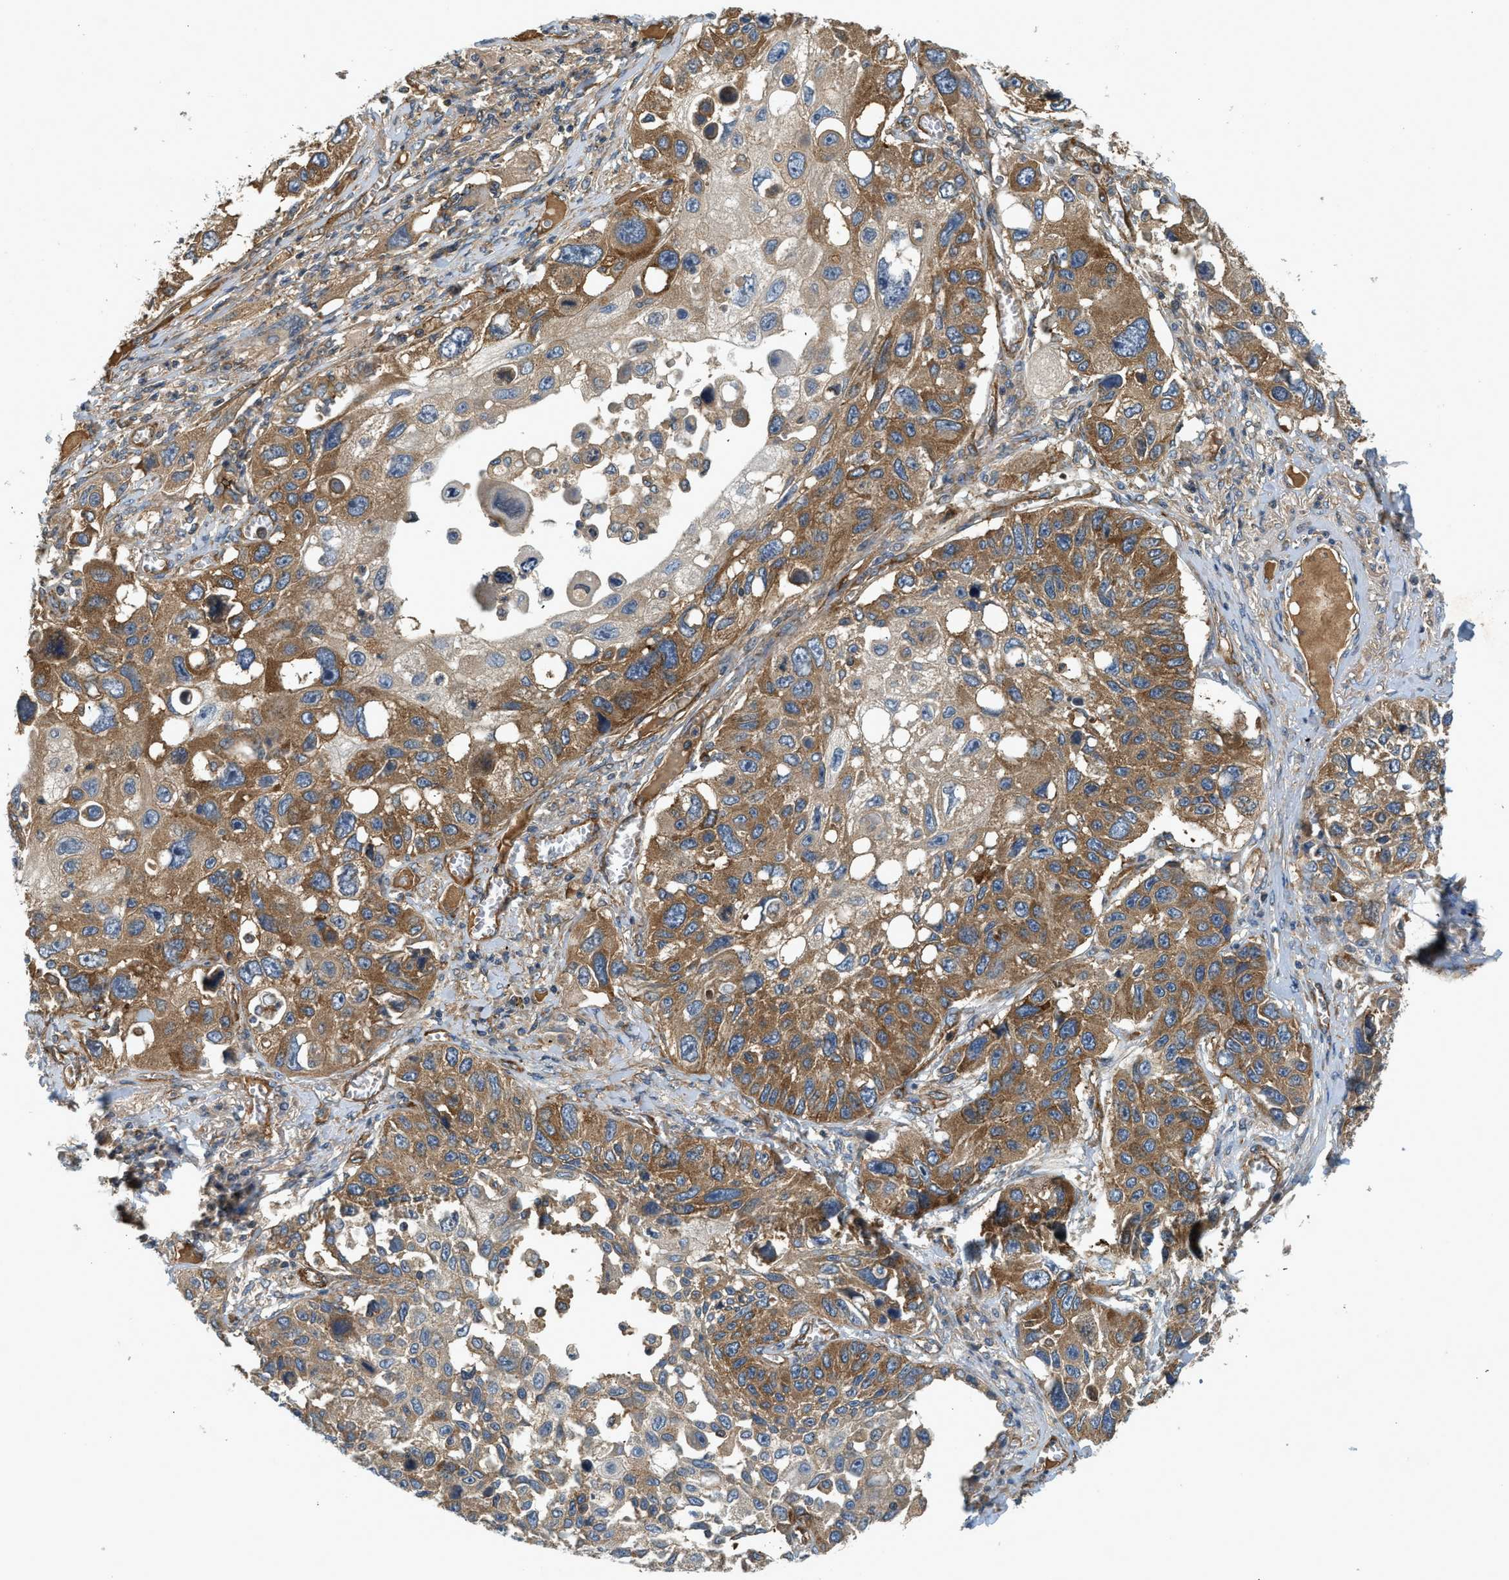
{"staining": {"intensity": "moderate", "quantity": ">75%", "location": "cytoplasmic/membranous"}, "tissue": "lung cancer", "cell_type": "Tumor cells", "image_type": "cancer", "snomed": [{"axis": "morphology", "description": "Squamous cell carcinoma, NOS"}, {"axis": "topography", "description": "Lung"}], "caption": "Tumor cells demonstrate moderate cytoplasmic/membranous expression in about >75% of cells in lung squamous cell carcinoma.", "gene": "HIP1", "patient": {"sex": "male", "age": 71}}